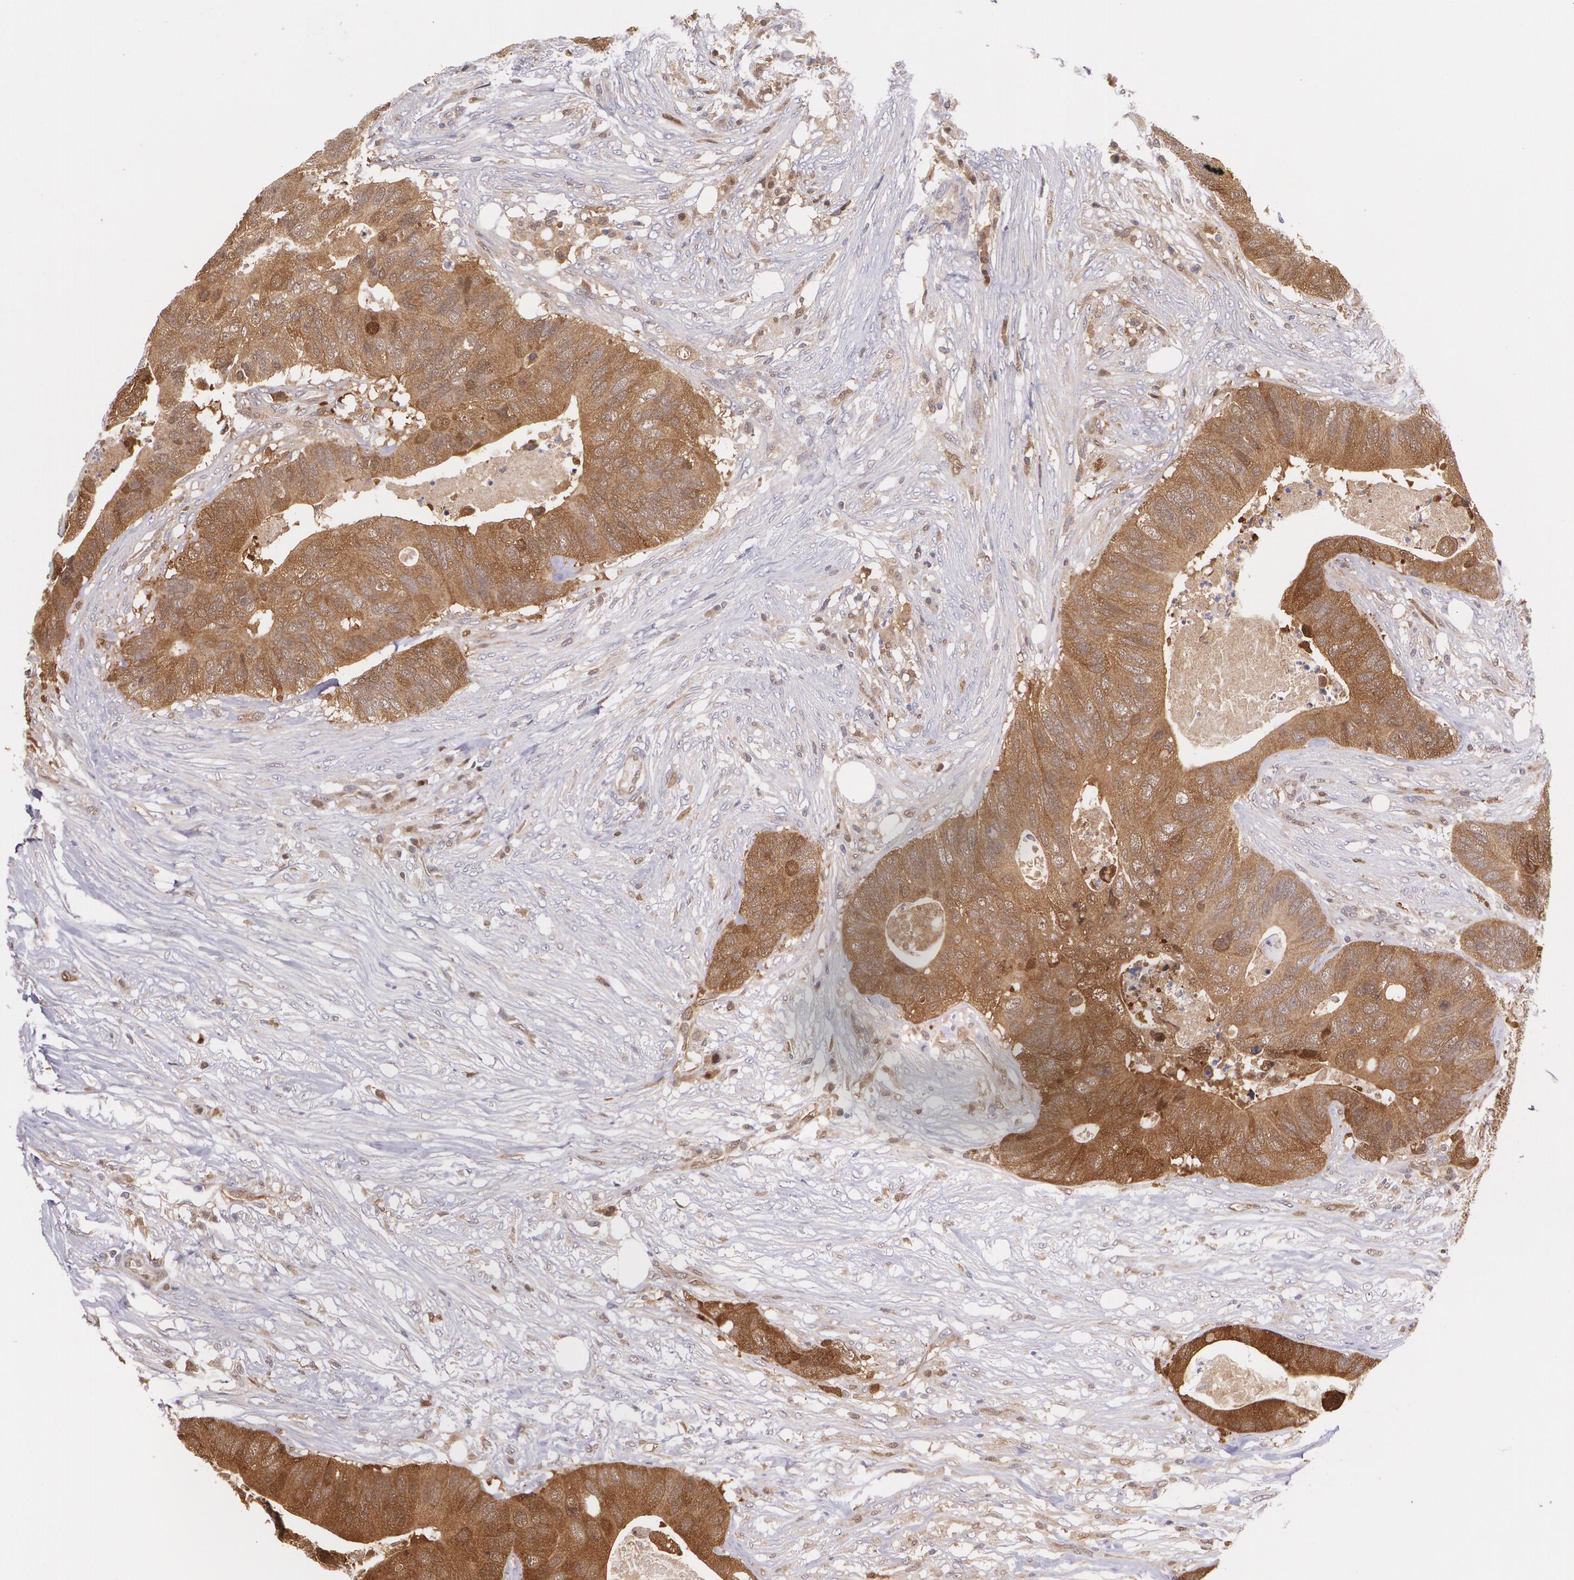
{"staining": {"intensity": "strong", "quantity": ">75%", "location": "cytoplasmic/membranous,nuclear"}, "tissue": "colorectal cancer", "cell_type": "Tumor cells", "image_type": "cancer", "snomed": [{"axis": "morphology", "description": "Adenocarcinoma, NOS"}, {"axis": "topography", "description": "Colon"}], "caption": "IHC histopathology image of neoplastic tissue: human colorectal adenocarcinoma stained using immunohistochemistry (IHC) displays high levels of strong protein expression localized specifically in the cytoplasmic/membranous and nuclear of tumor cells, appearing as a cytoplasmic/membranous and nuclear brown color.", "gene": "HSPH1", "patient": {"sex": "male", "age": 71}}